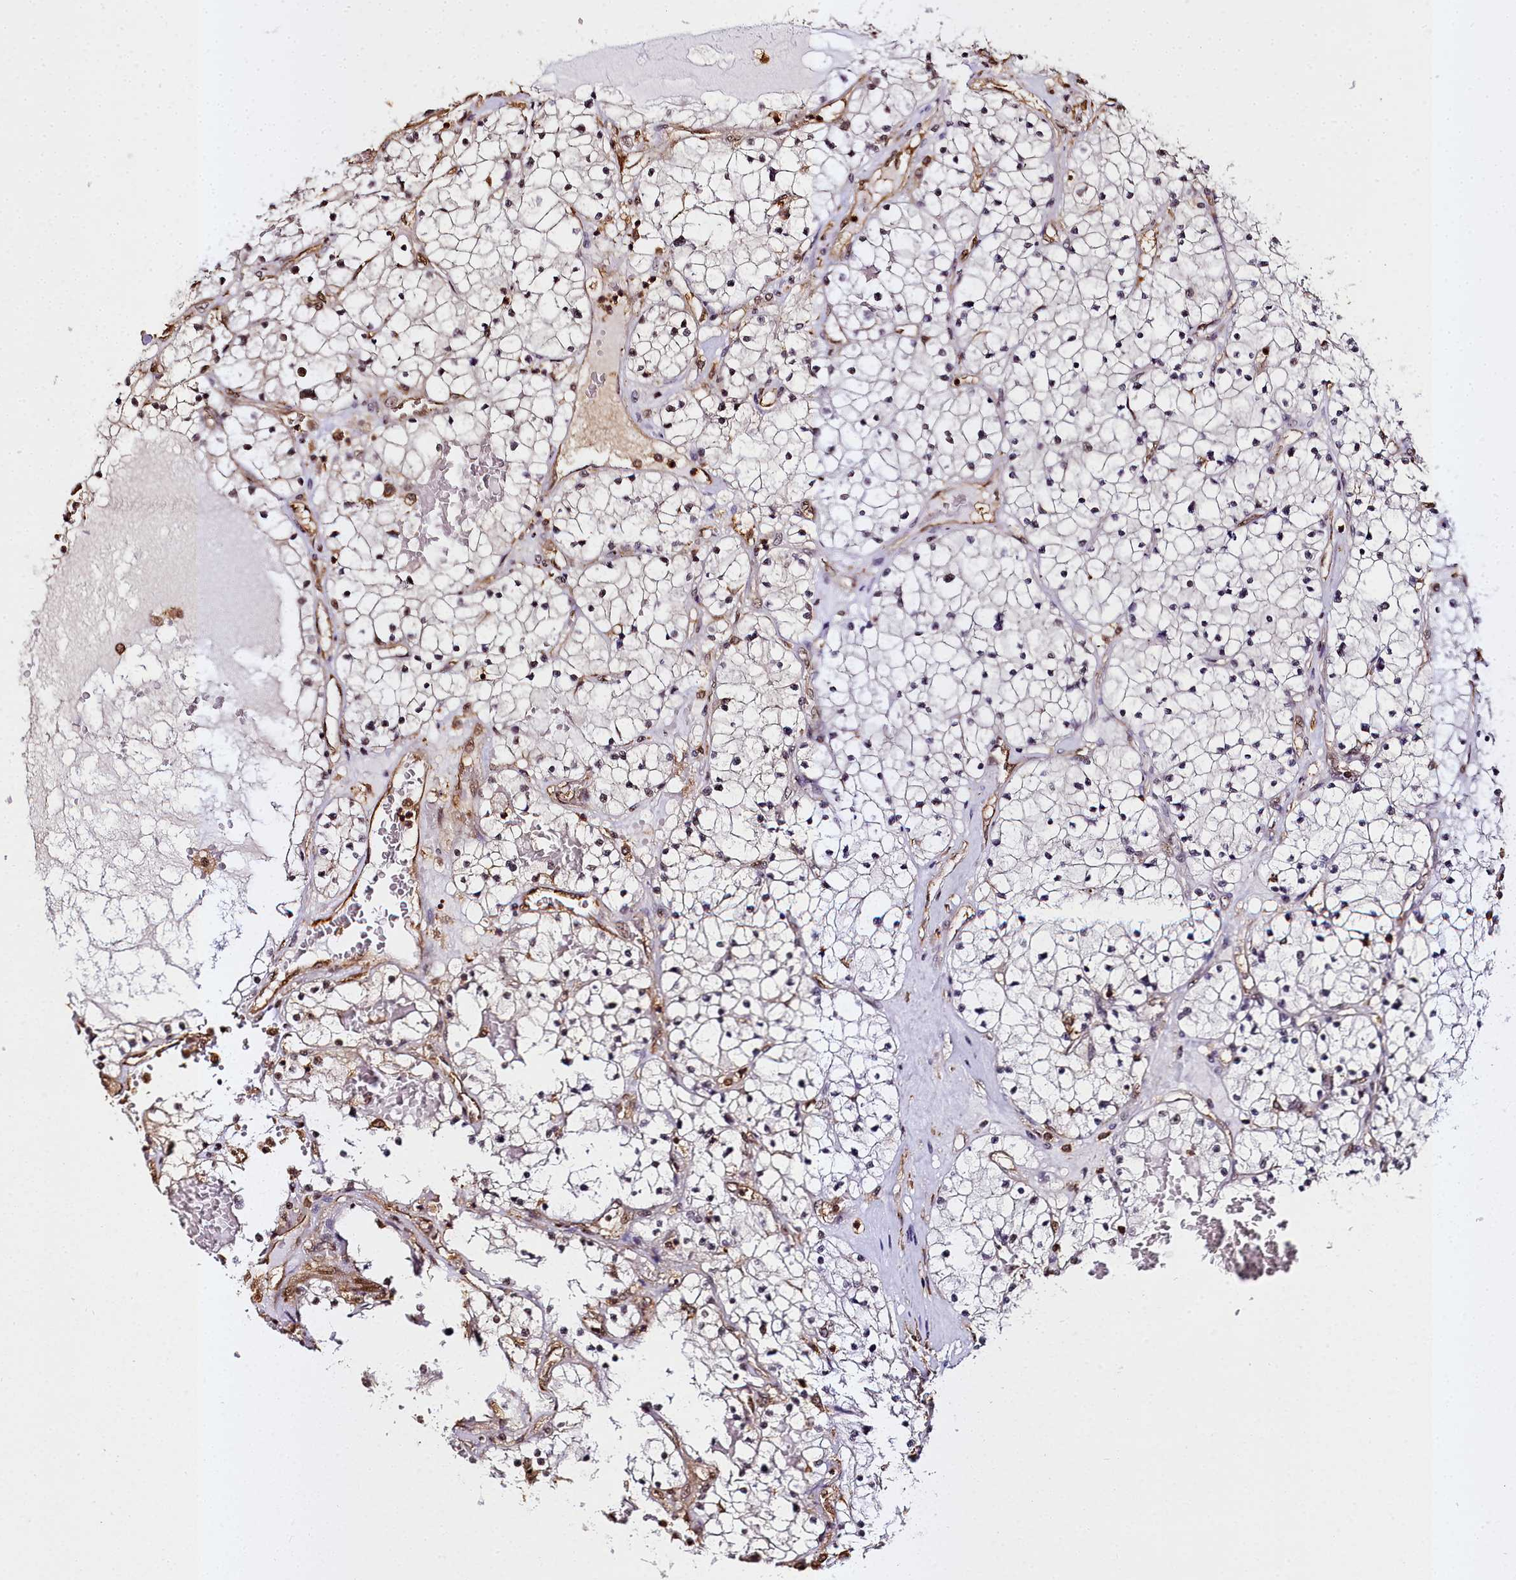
{"staining": {"intensity": "negative", "quantity": "none", "location": "none"}, "tissue": "renal cancer", "cell_type": "Tumor cells", "image_type": "cancer", "snomed": [{"axis": "morphology", "description": "Normal tissue, NOS"}, {"axis": "morphology", "description": "Adenocarcinoma, NOS"}, {"axis": "topography", "description": "Kidney"}], "caption": "IHC photomicrograph of renal cancer stained for a protein (brown), which exhibits no expression in tumor cells.", "gene": "PPP4C", "patient": {"sex": "male", "age": 68}}